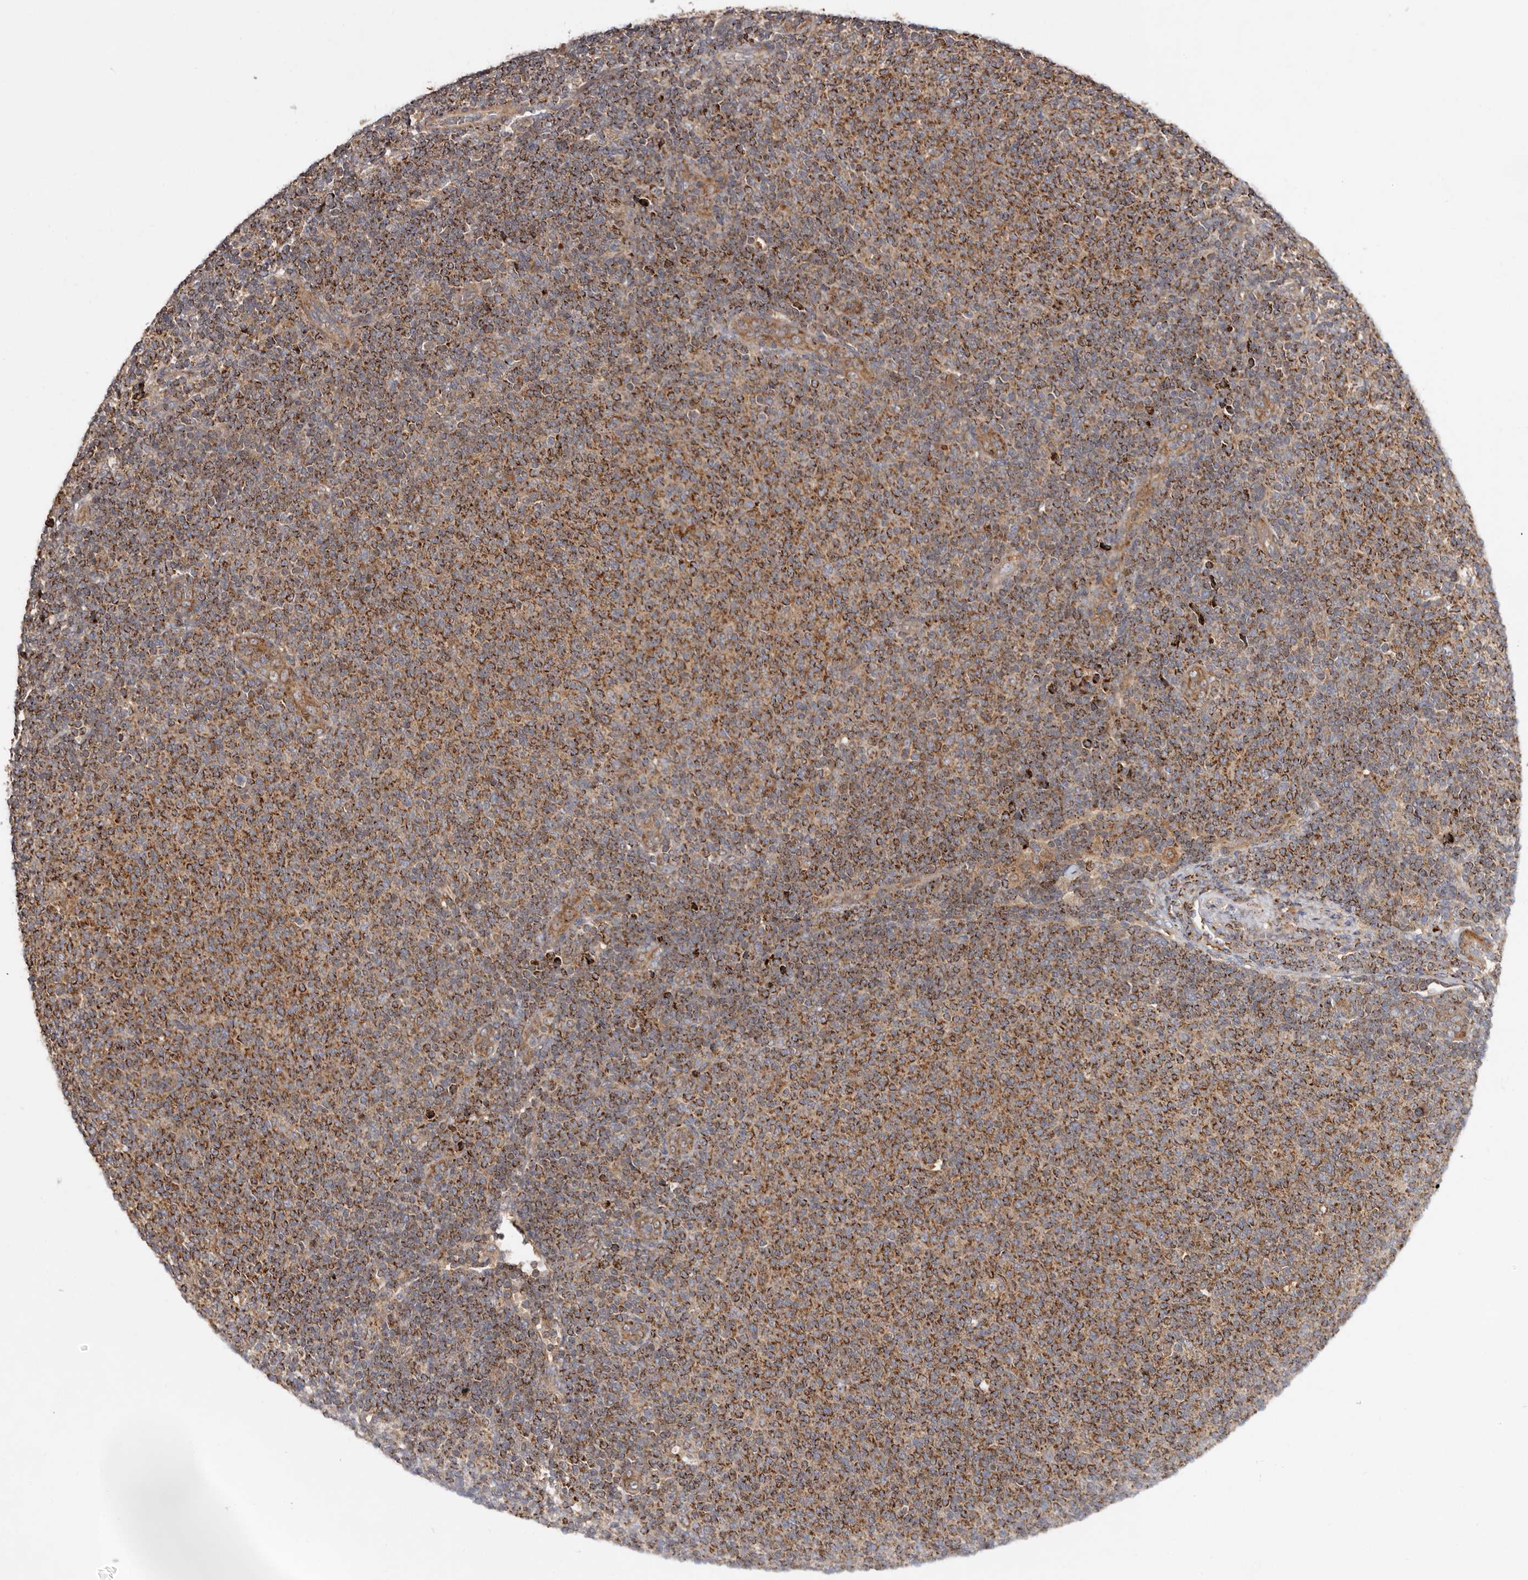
{"staining": {"intensity": "moderate", "quantity": ">75%", "location": "cytoplasmic/membranous"}, "tissue": "lymphoma", "cell_type": "Tumor cells", "image_type": "cancer", "snomed": [{"axis": "morphology", "description": "Malignant lymphoma, non-Hodgkin's type, Low grade"}, {"axis": "topography", "description": "Lymph node"}], "caption": "A high-resolution micrograph shows IHC staining of malignant lymphoma, non-Hodgkin's type (low-grade), which reveals moderate cytoplasmic/membranous expression in about >75% of tumor cells.", "gene": "GOT1L1", "patient": {"sex": "male", "age": 66}}